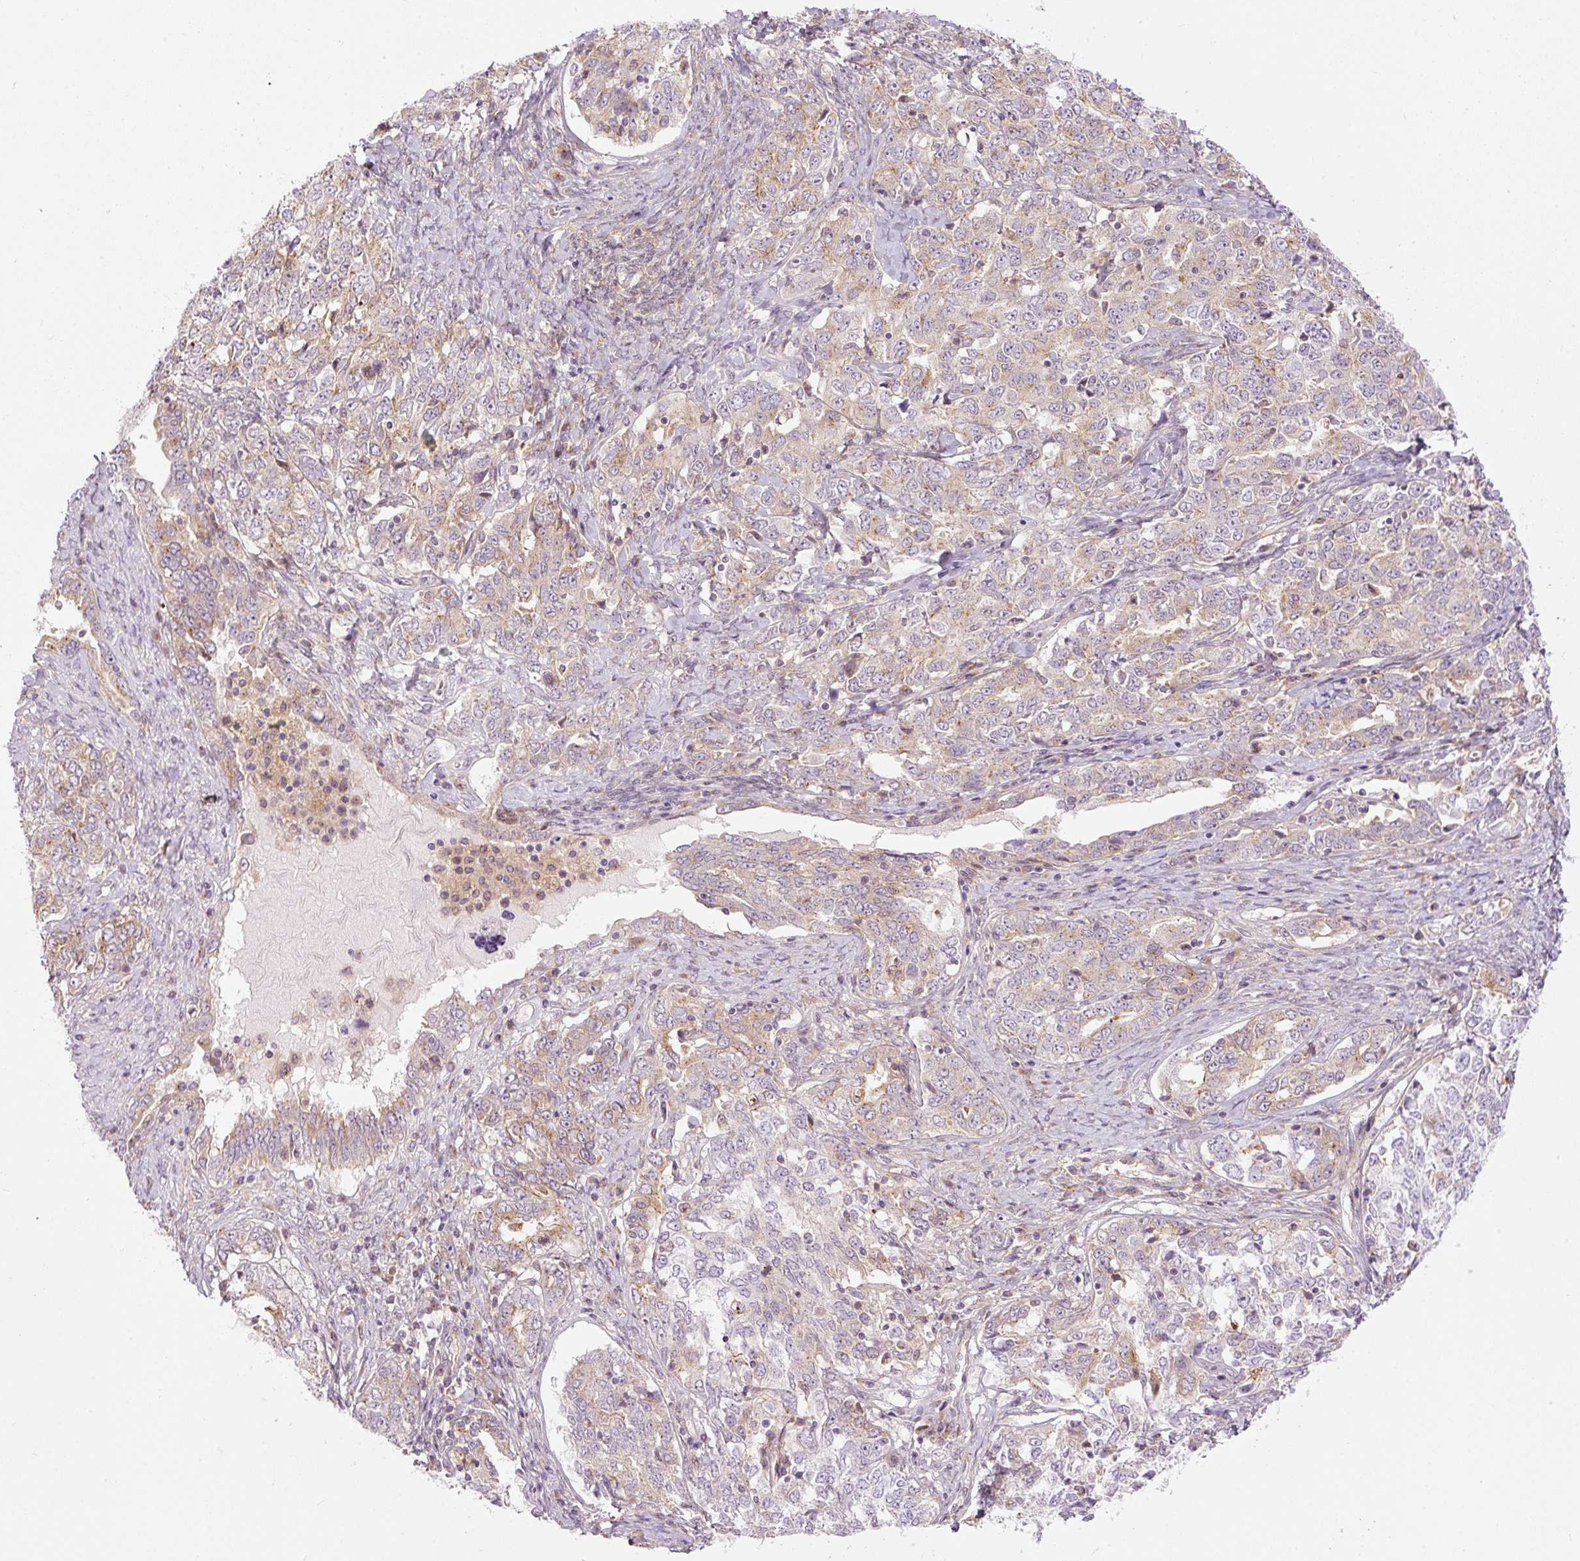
{"staining": {"intensity": "weak", "quantity": ">75%", "location": "cytoplasmic/membranous"}, "tissue": "ovarian cancer", "cell_type": "Tumor cells", "image_type": "cancer", "snomed": [{"axis": "morphology", "description": "Carcinoma, endometroid"}, {"axis": "topography", "description": "Ovary"}], "caption": "Immunohistochemistry (IHC) photomicrograph of neoplastic tissue: human ovarian cancer stained using IHC demonstrates low levels of weak protein expression localized specifically in the cytoplasmic/membranous of tumor cells, appearing as a cytoplasmic/membranous brown color.", "gene": "MZT2B", "patient": {"sex": "female", "age": 62}}